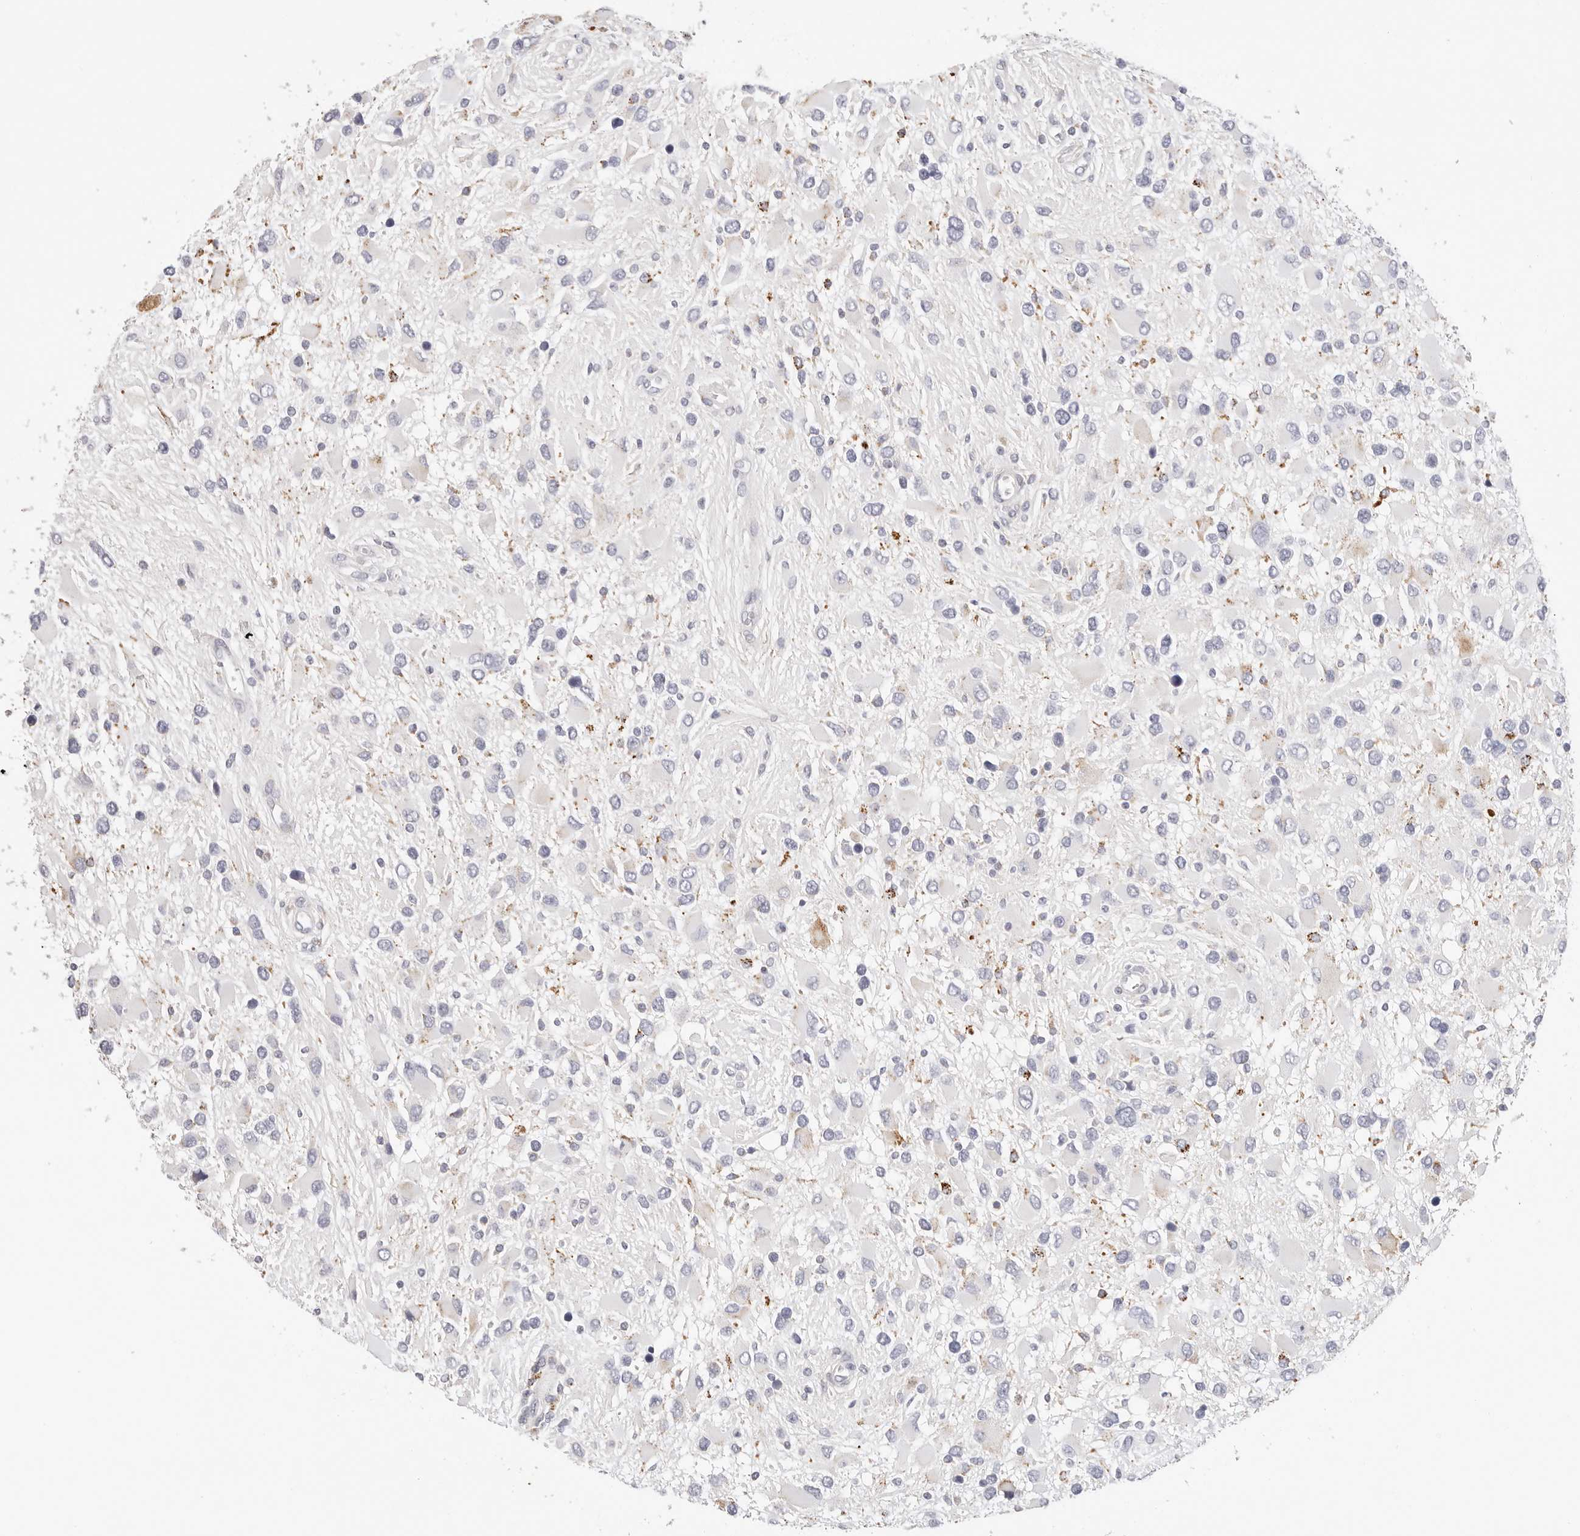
{"staining": {"intensity": "moderate", "quantity": "<25%", "location": "cytoplasmic/membranous"}, "tissue": "glioma", "cell_type": "Tumor cells", "image_type": "cancer", "snomed": [{"axis": "morphology", "description": "Glioma, malignant, High grade"}, {"axis": "topography", "description": "Brain"}], "caption": "A histopathology image of glioma stained for a protein demonstrates moderate cytoplasmic/membranous brown staining in tumor cells. Ihc stains the protein in brown and the nuclei are stained blue.", "gene": "STKLD1", "patient": {"sex": "male", "age": 53}}